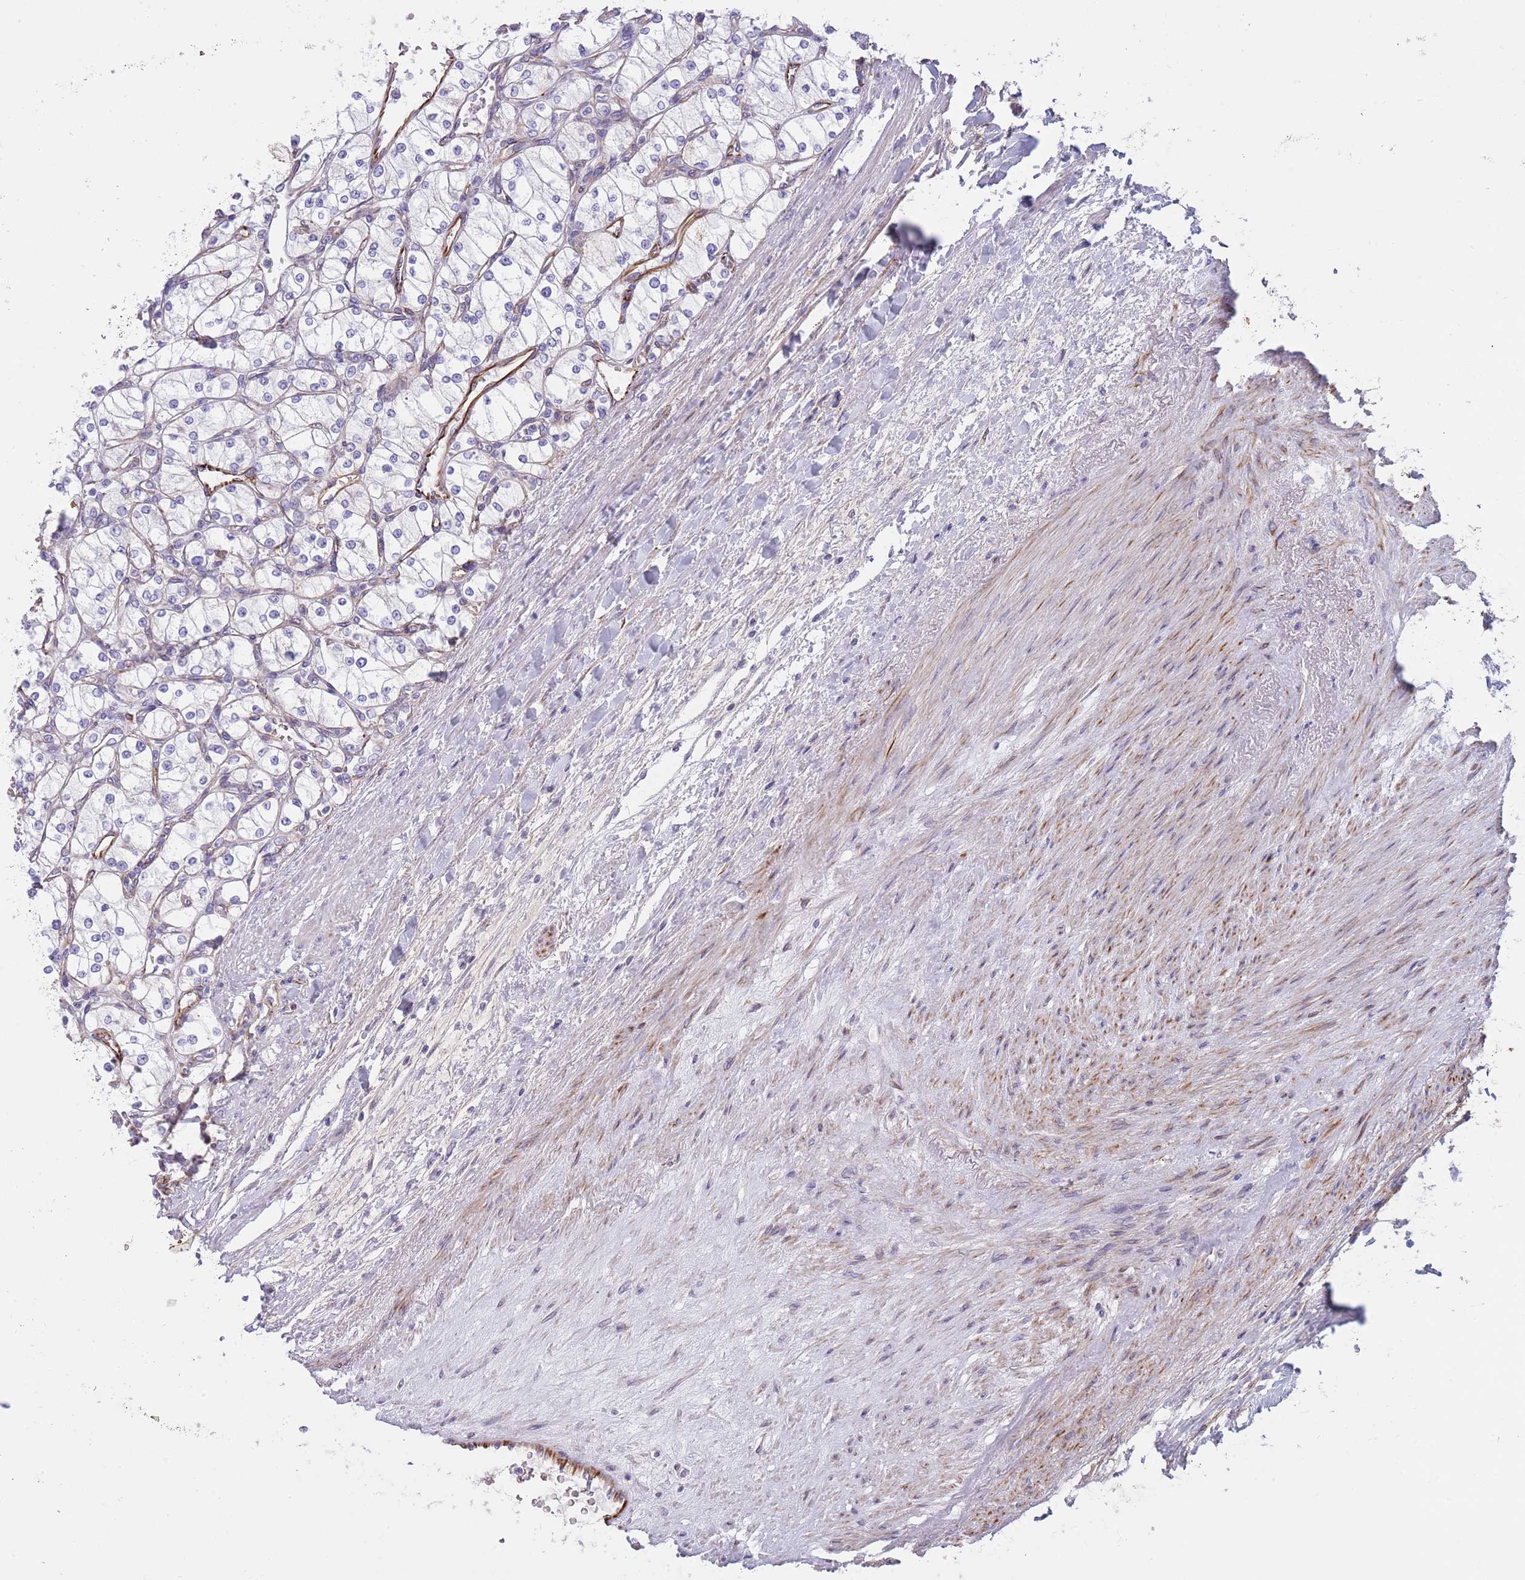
{"staining": {"intensity": "negative", "quantity": "none", "location": "none"}, "tissue": "renal cancer", "cell_type": "Tumor cells", "image_type": "cancer", "snomed": [{"axis": "morphology", "description": "Adenocarcinoma, NOS"}, {"axis": "topography", "description": "Kidney"}], "caption": "High magnification brightfield microscopy of adenocarcinoma (renal) stained with DAB (brown) and counterstained with hematoxylin (blue): tumor cells show no significant staining.", "gene": "MOGAT1", "patient": {"sex": "male", "age": 80}}